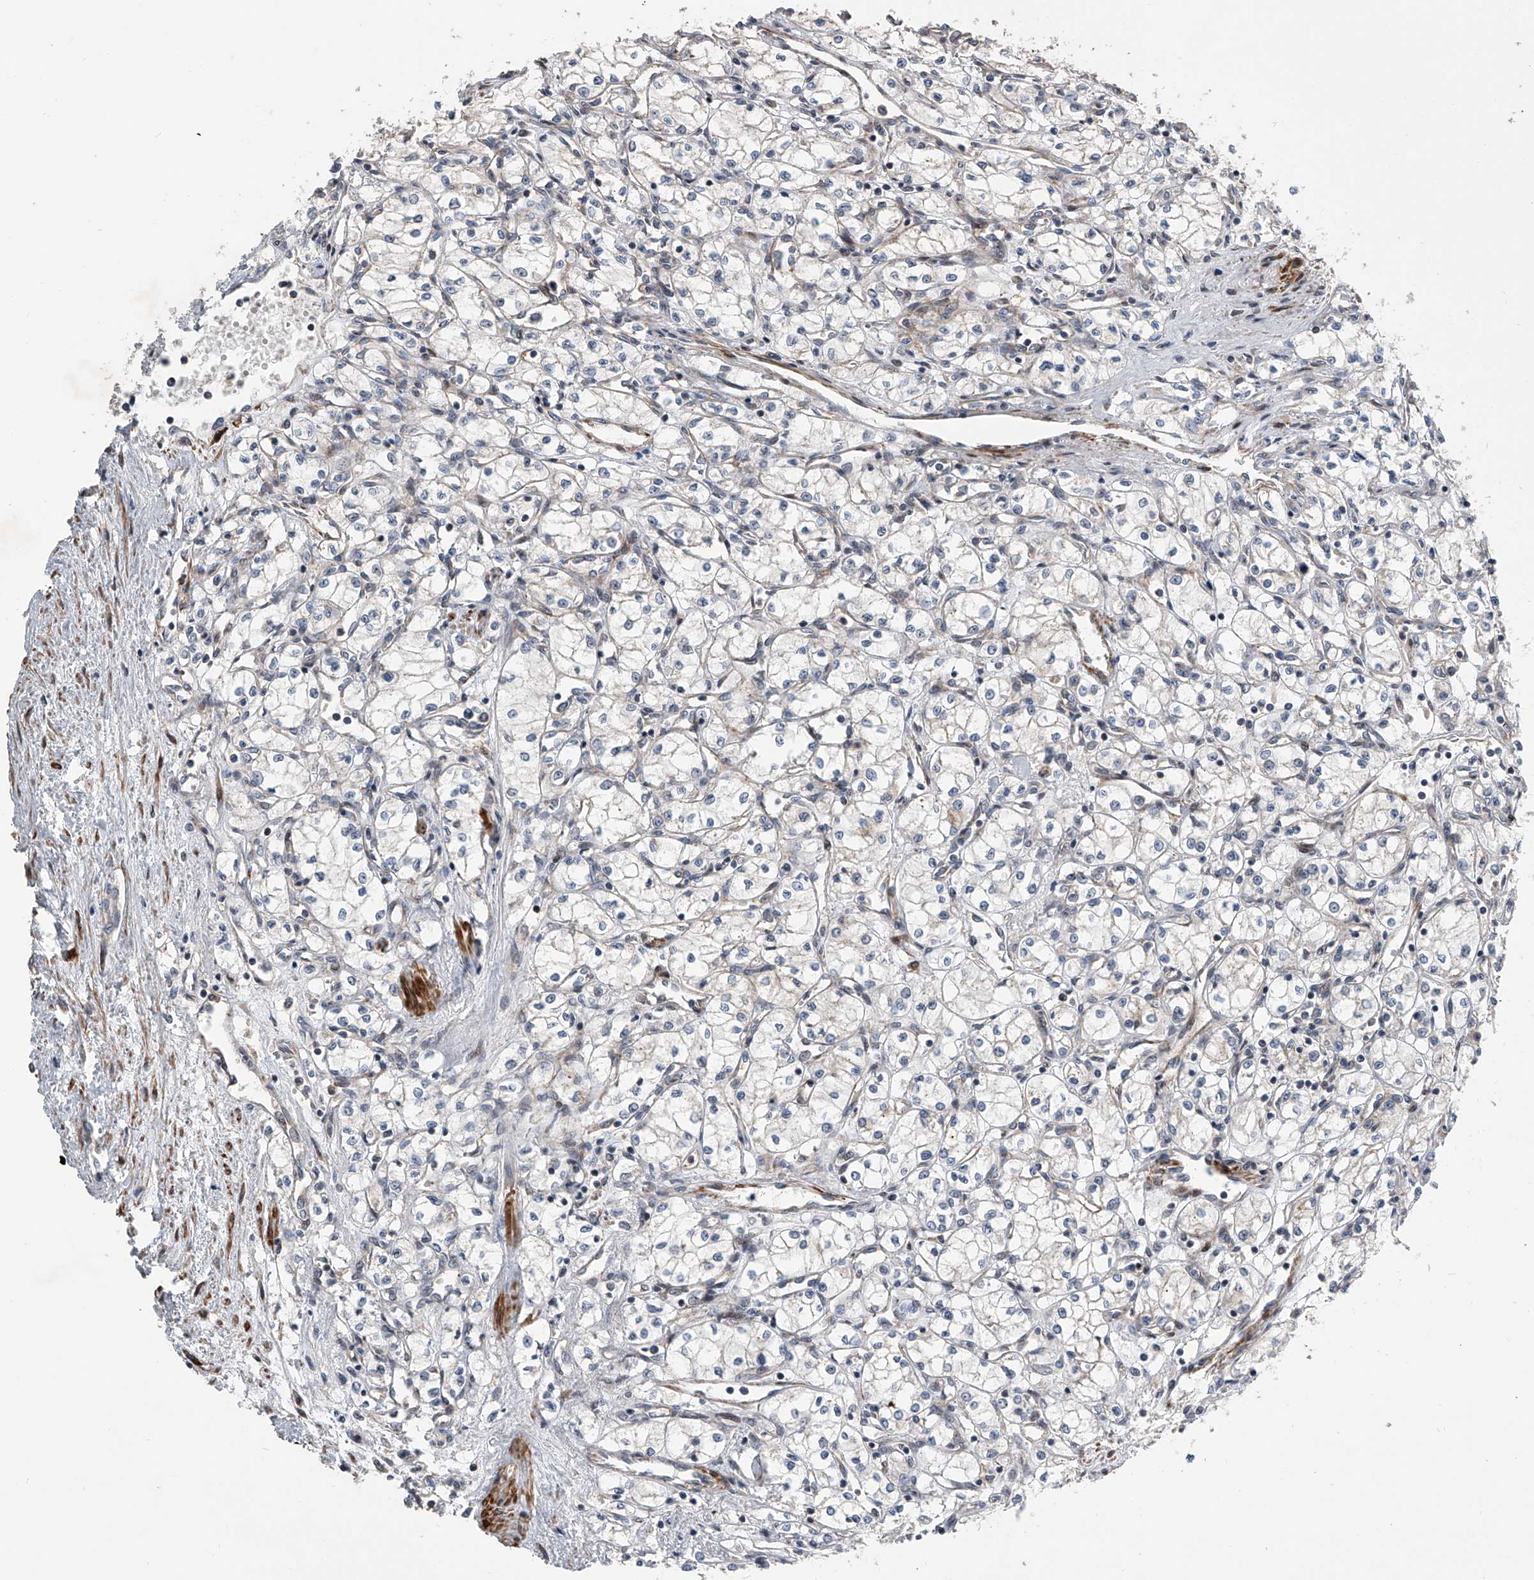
{"staining": {"intensity": "negative", "quantity": "none", "location": "none"}, "tissue": "renal cancer", "cell_type": "Tumor cells", "image_type": "cancer", "snomed": [{"axis": "morphology", "description": "Adenocarcinoma, NOS"}, {"axis": "topography", "description": "Kidney"}], "caption": "Protein analysis of adenocarcinoma (renal) exhibits no significant staining in tumor cells. Brightfield microscopy of IHC stained with DAB (3,3'-diaminobenzidine) (brown) and hematoxylin (blue), captured at high magnification.", "gene": "DLGAP2", "patient": {"sex": "male", "age": 59}}